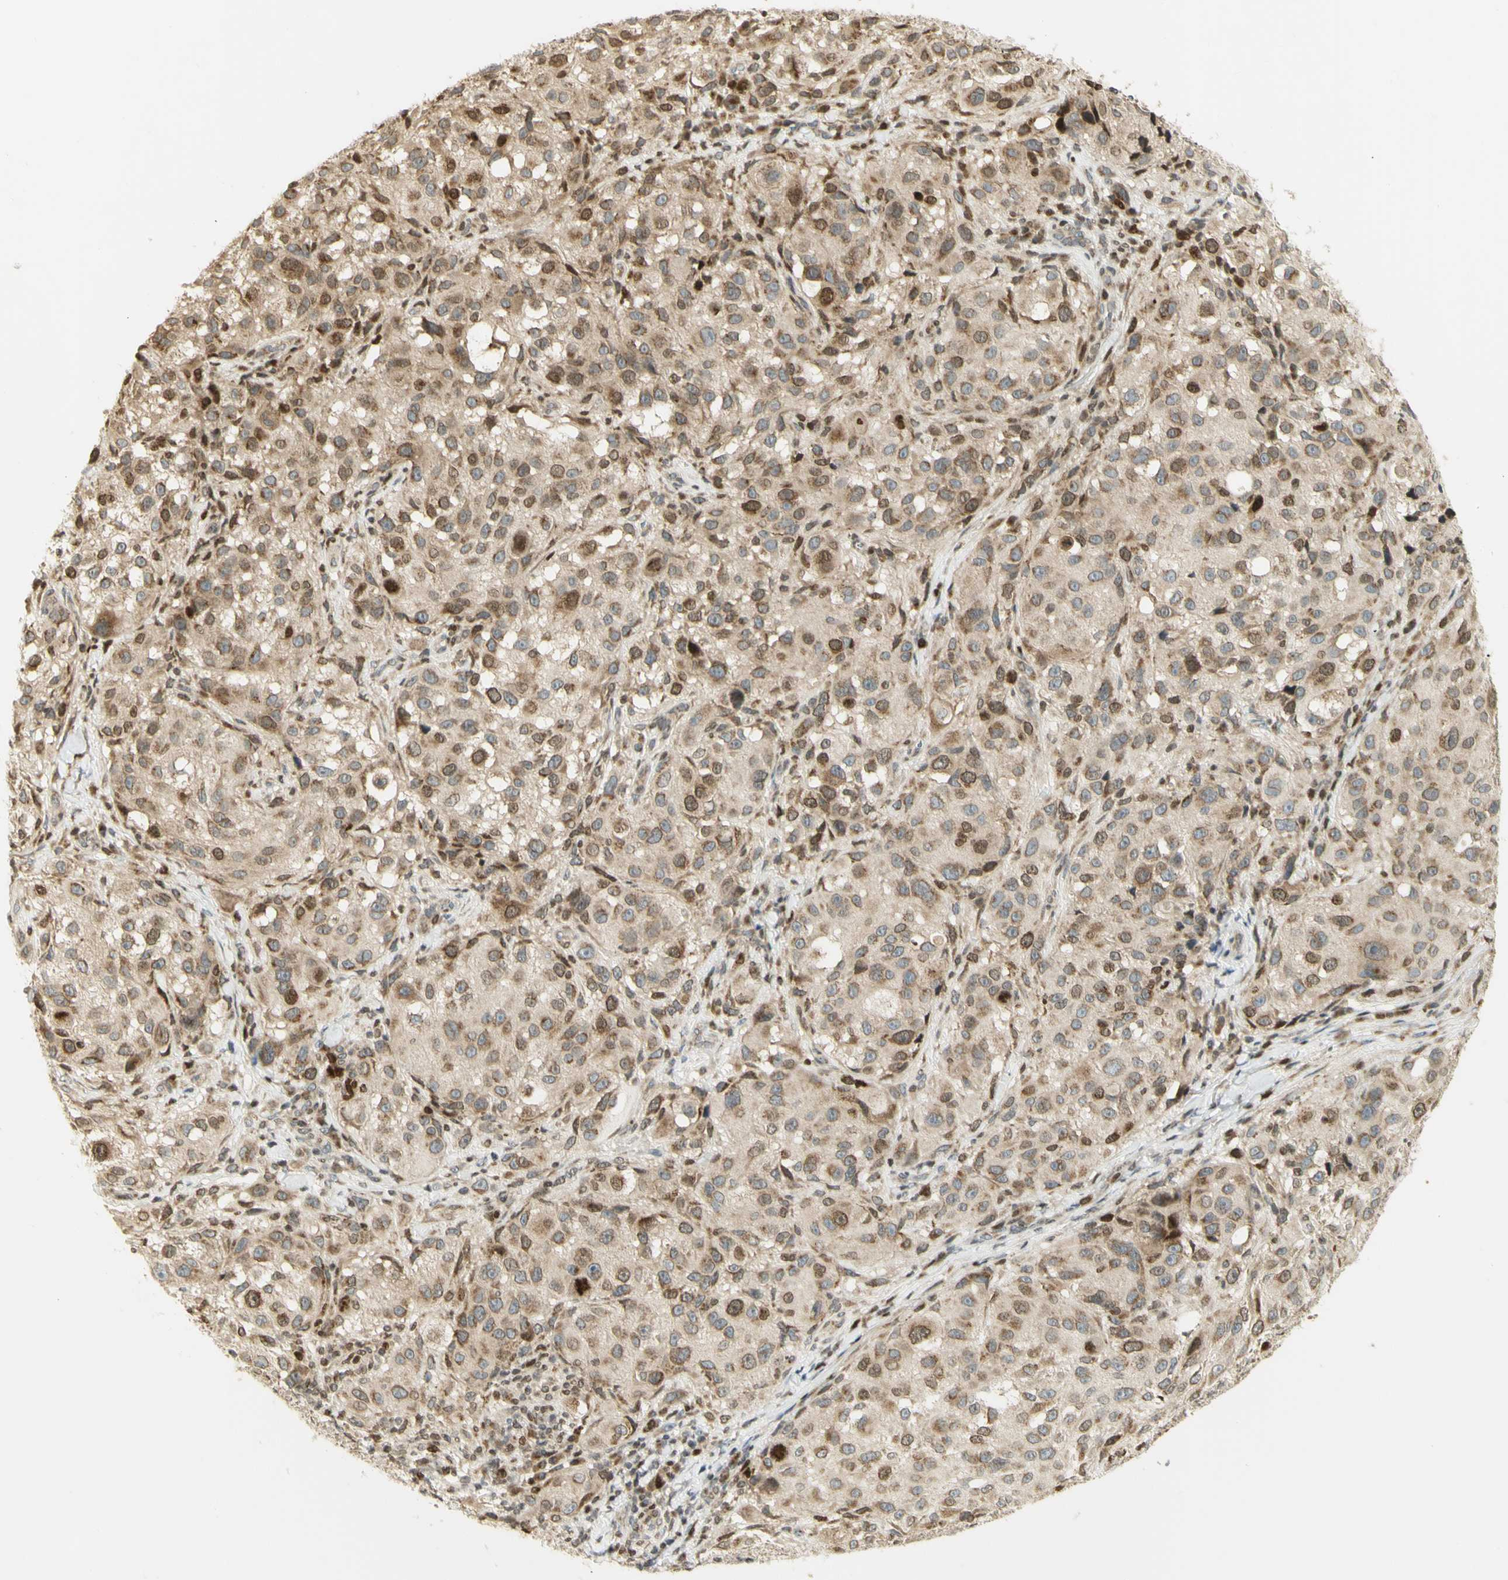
{"staining": {"intensity": "moderate", "quantity": ">75%", "location": "cytoplasmic/membranous,nuclear"}, "tissue": "melanoma", "cell_type": "Tumor cells", "image_type": "cancer", "snomed": [{"axis": "morphology", "description": "Necrosis, NOS"}, {"axis": "morphology", "description": "Malignant melanoma, NOS"}, {"axis": "topography", "description": "Skin"}], "caption": "A medium amount of moderate cytoplasmic/membranous and nuclear expression is appreciated in approximately >75% of tumor cells in melanoma tissue.", "gene": "KIF11", "patient": {"sex": "female", "age": 87}}